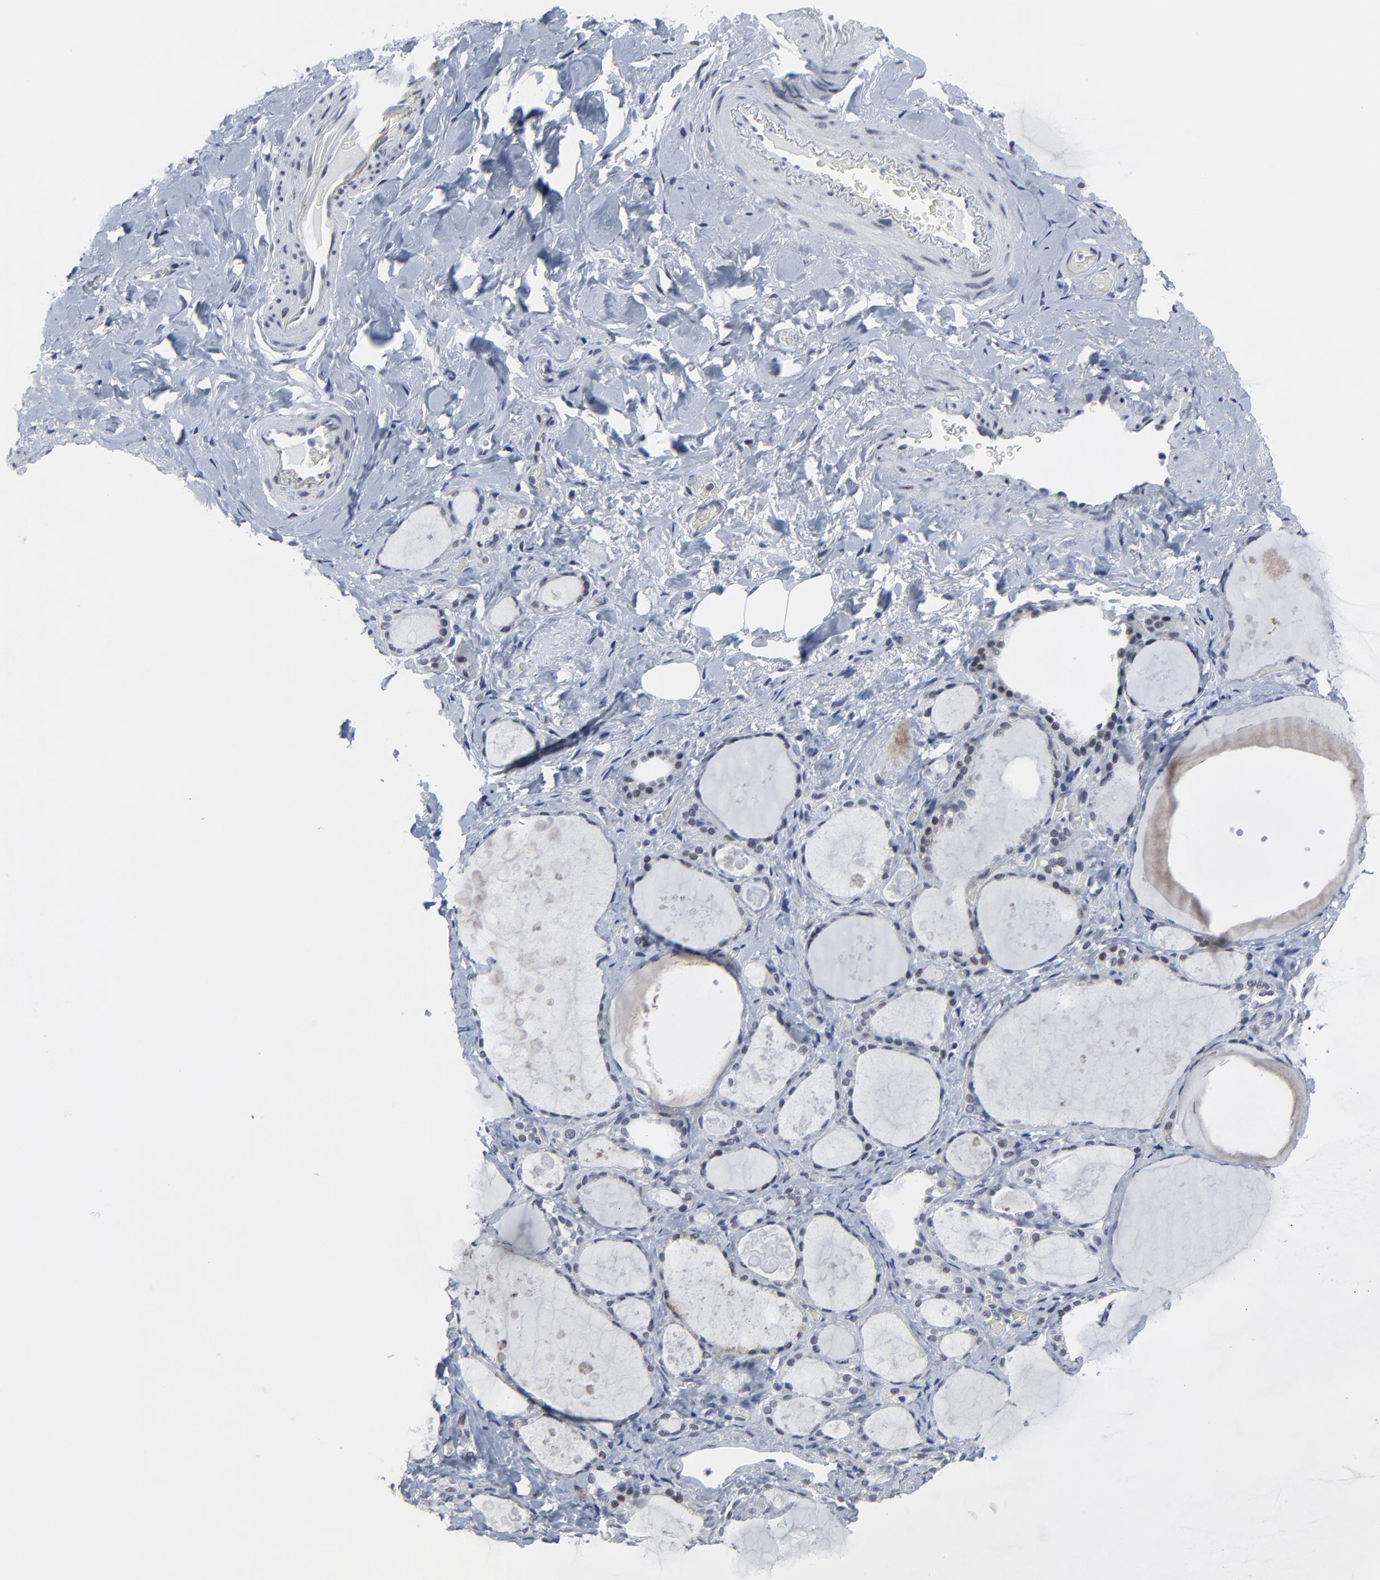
{"staining": {"intensity": "weak", "quantity": "<25%", "location": "nuclear"}, "tissue": "thyroid gland", "cell_type": "Glandular cells", "image_type": "normal", "snomed": [{"axis": "morphology", "description": "Normal tissue, NOS"}, {"axis": "topography", "description": "Thyroid gland"}], "caption": "This is a image of immunohistochemistry (IHC) staining of benign thyroid gland, which shows no staining in glandular cells.", "gene": "ZNF589", "patient": {"sex": "female", "age": 75}}